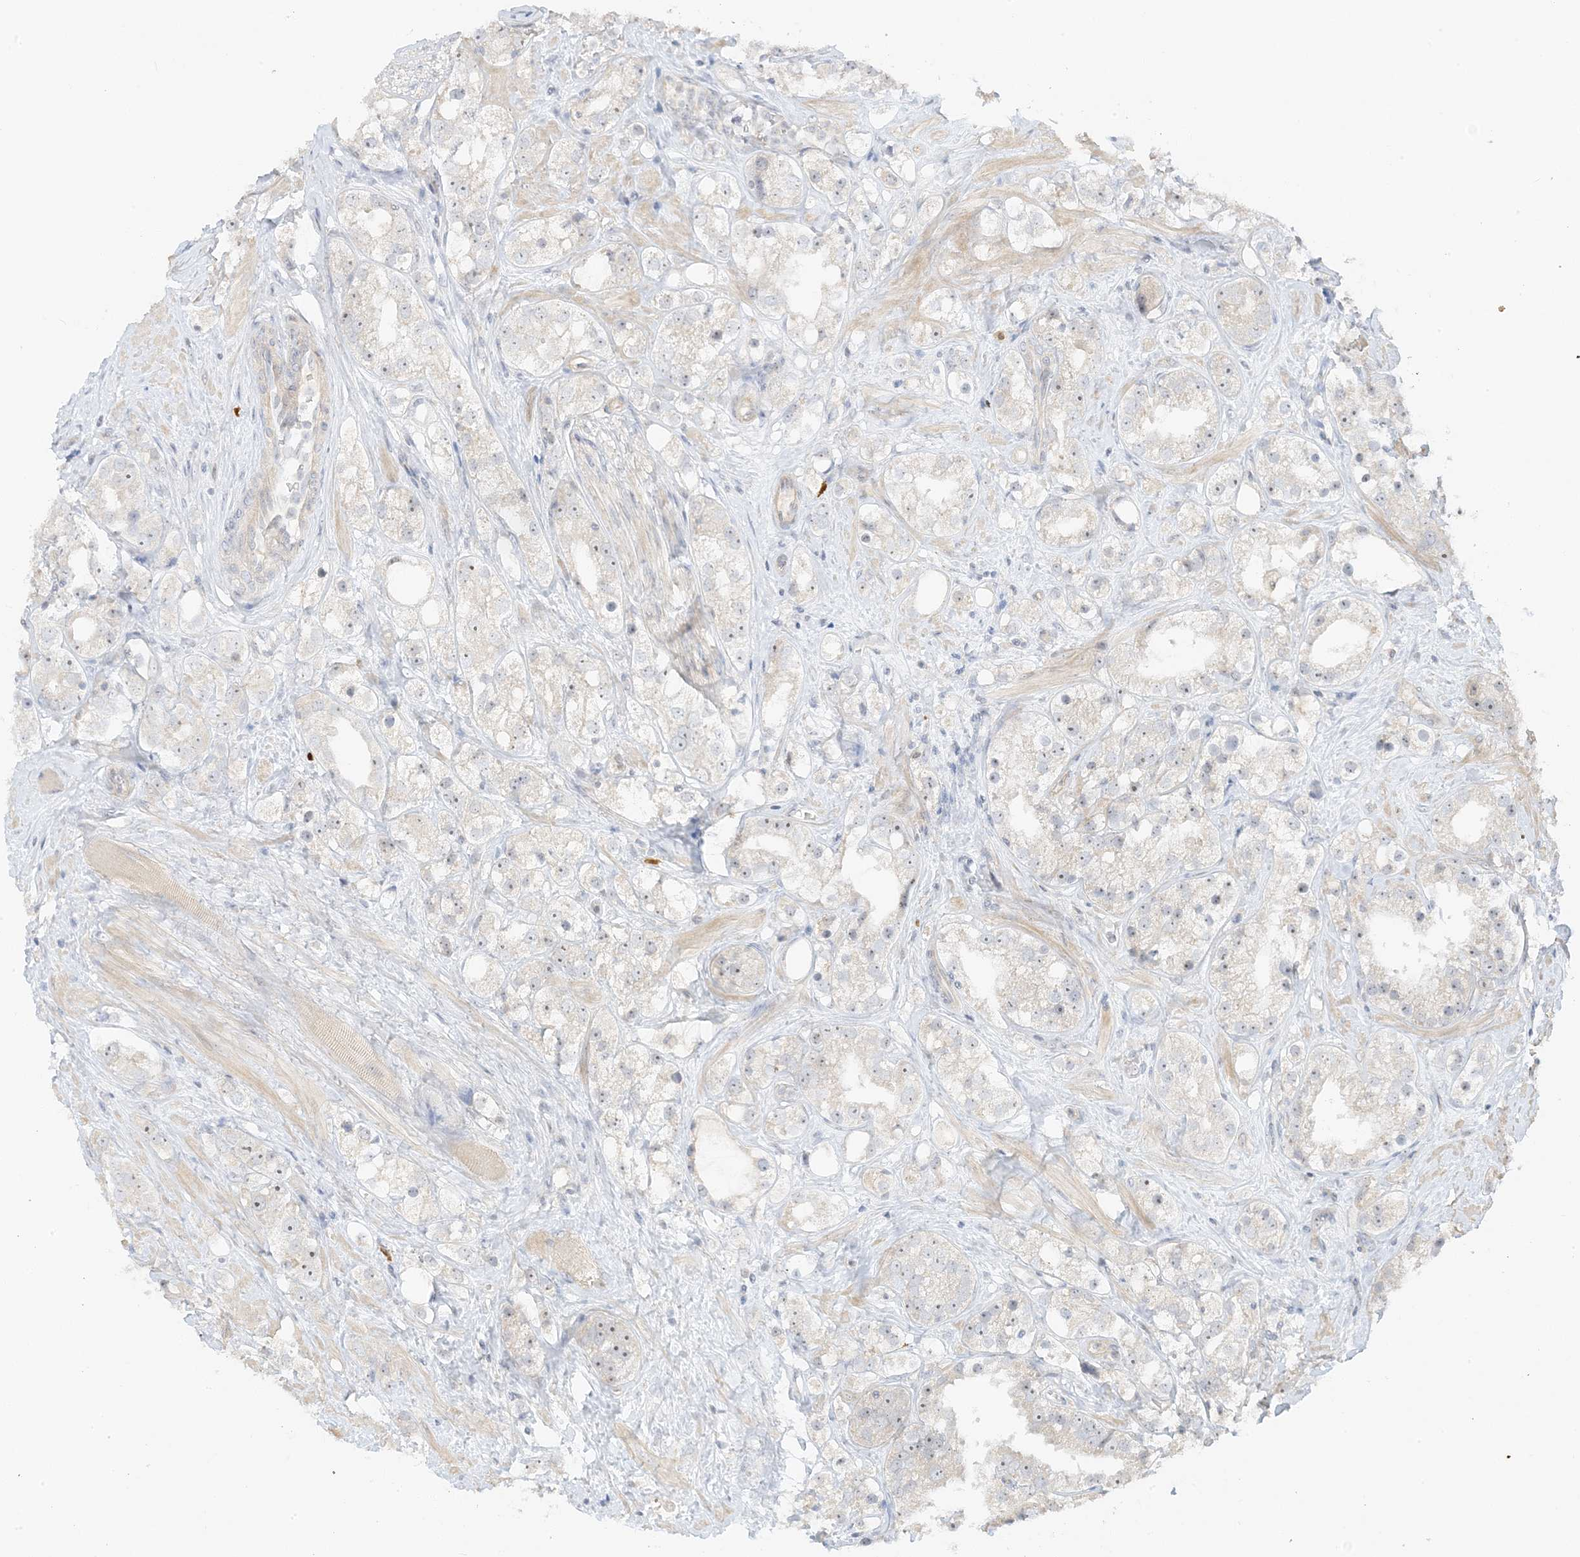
{"staining": {"intensity": "weak", "quantity": "25%-75%", "location": "cytoplasmic/membranous,nuclear"}, "tissue": "prostate cancer", "cell_type": "Tumor cells", "image_type": "cancer", "snomed": [{"axis": "morphology", "description": "Adenocarcinoma, NOS"}, {"axis": "topography", "description": "Prostate"}], "caption": "This is an image of immunohistochemistry staining of prostate cancer, which shows weak expression in the cytoplasmic/membranous and nuclear of tumor cells.", "gene": "ETAA1", "patient": {"sex": "male", "age": 79}}